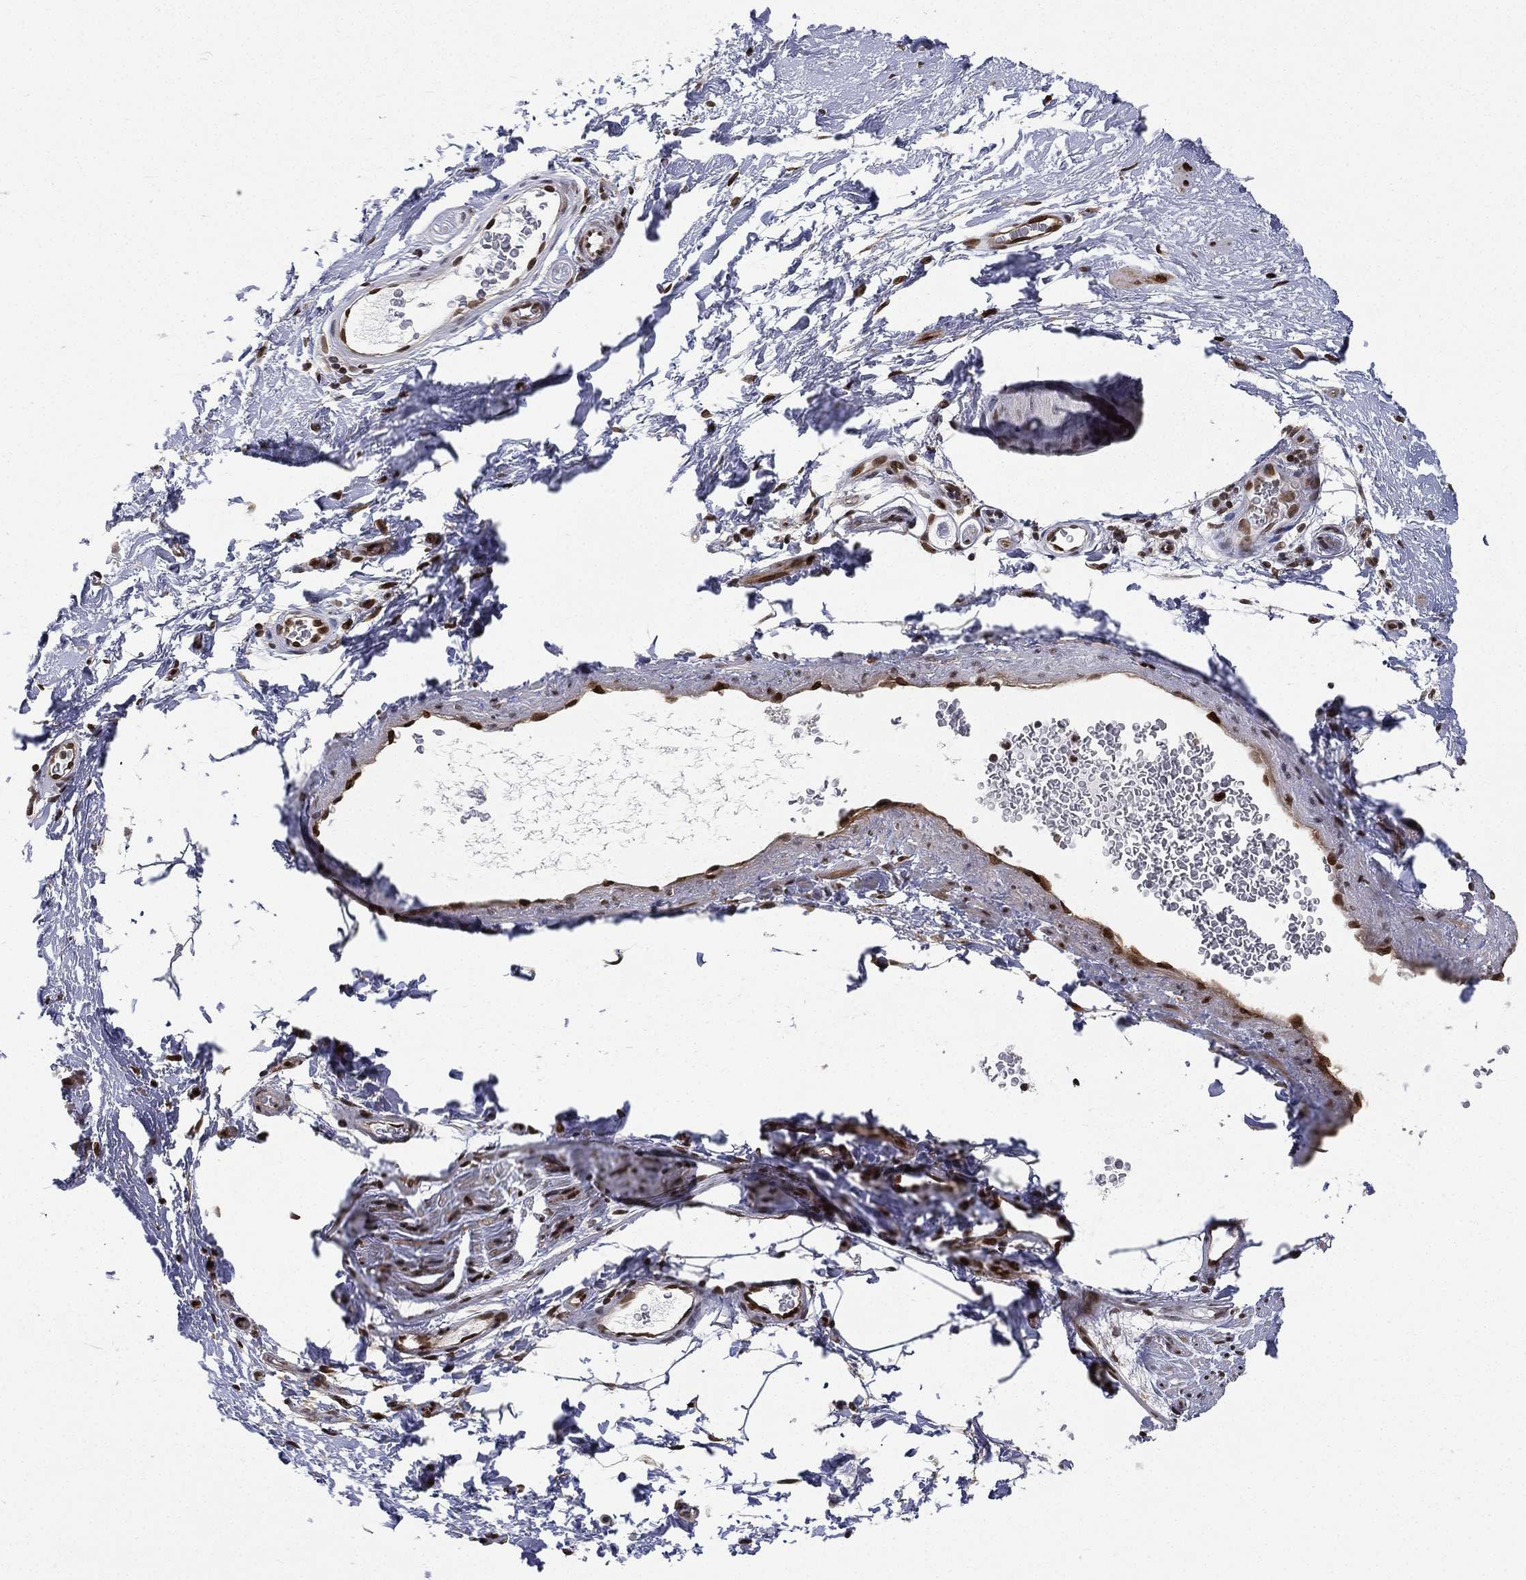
{"staining": {"intensity": "strong", "quantity": ">75%", "location": "nuclear"}, "tissue": "adipose tissue", "cell_type": "Adipocytes", "image_type": "normal", "snomed": [{"axis": "morphology", "description": "Normal tissue, NOS"}, {"axis": "topography", "description": "Soft tissue"}, {"axis": "topography", "description": "Vascular tissue"}], "caption": "Protein expression analysis of benign human adipose tissue reveals strong nuclear expression in about >75% of adipocytes.", "gene": "LMNB1", "patient": {"sex": "male", "age": 41}}